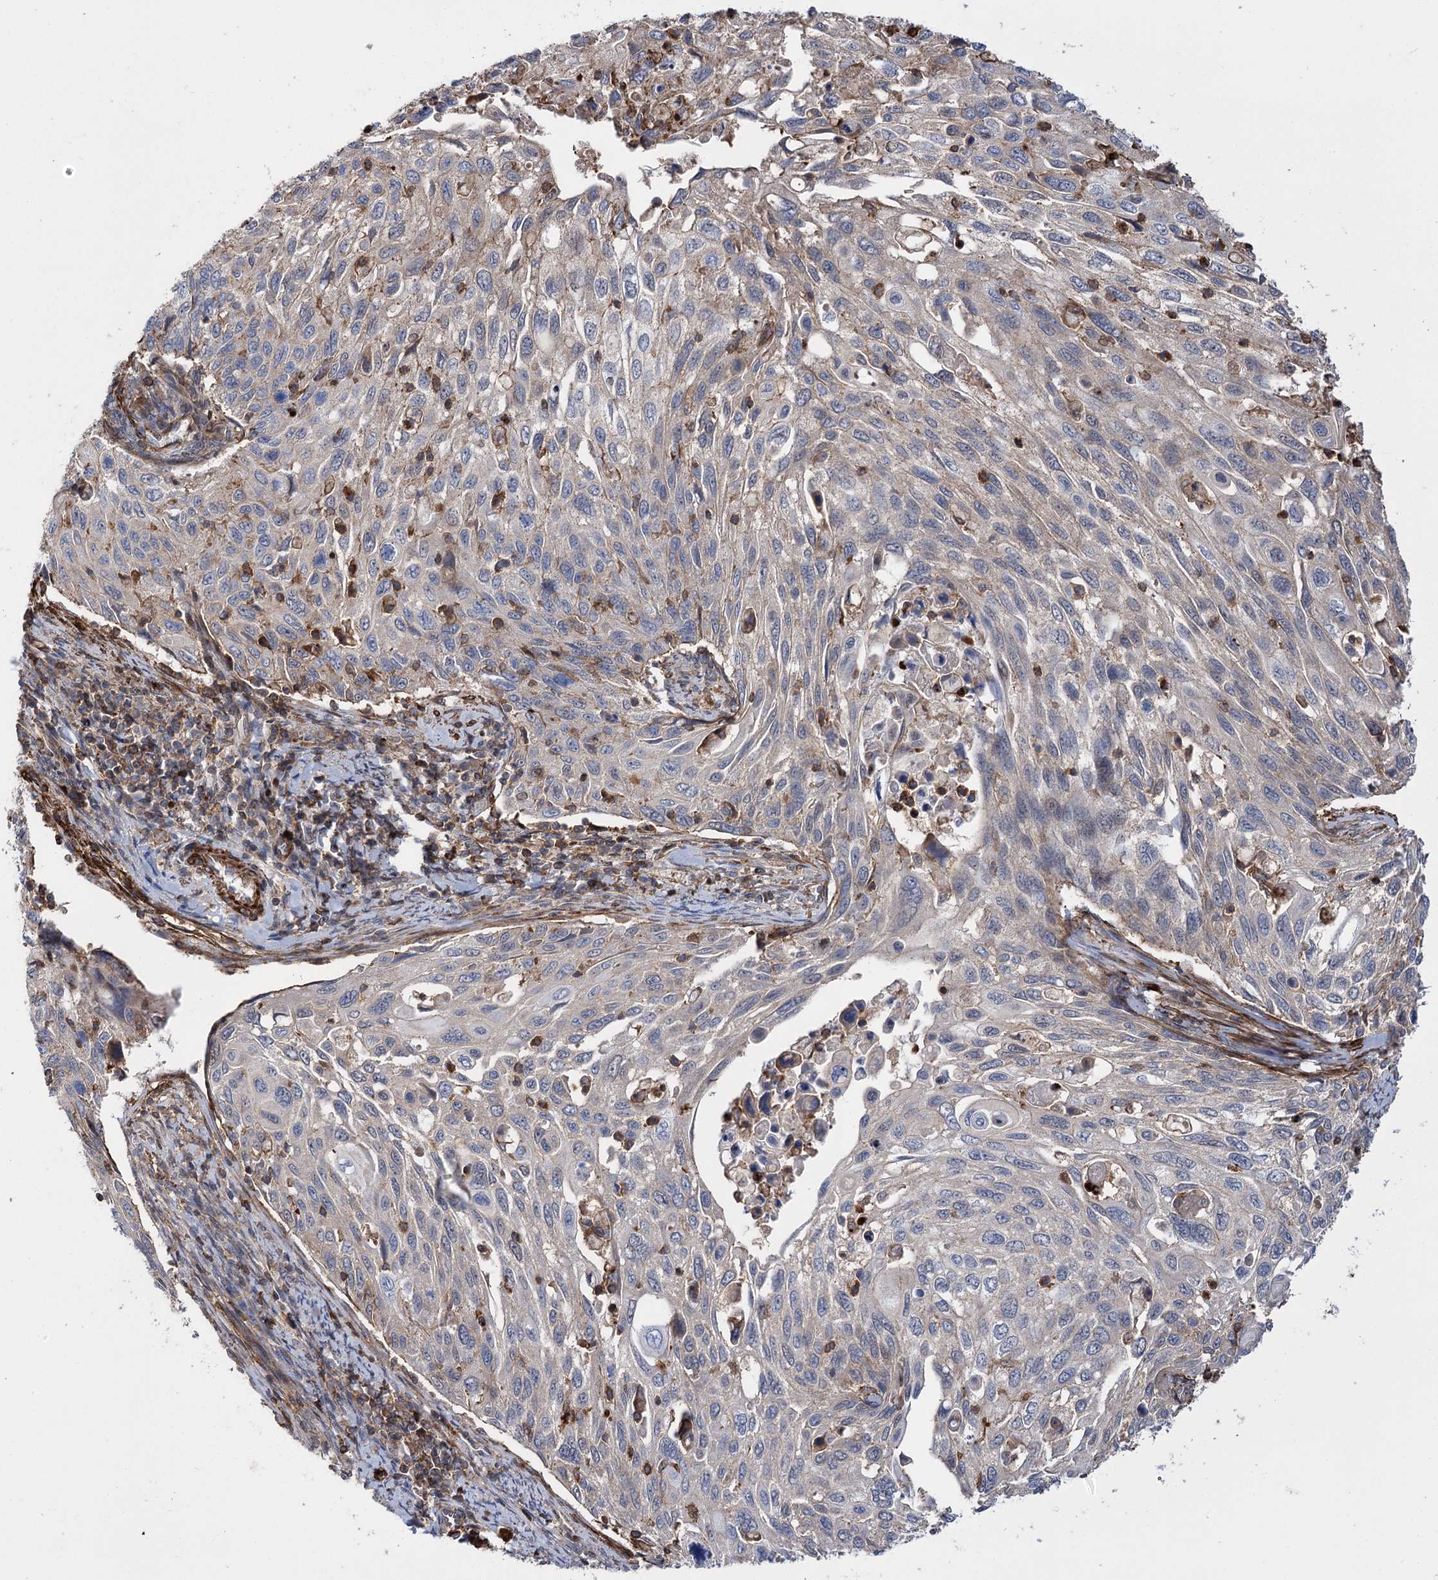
{"staining": {"intensity": "negative", "quantity": "none", "location": "none"}, "tissue": "cervical cancer", "cell_type": "Tumor cells", "image_type": "cancer", "snomed": [{"axis": "morphology", "description": "Squamous cell carcinoma, NOS"}, {"axis": "topography", "description": "Cervix"}], "caption": "Cervical cancer was stained to show a protein in brown. There is no significant expression in tumor cells.", "gene": "DPP3", "patient": {"sex": "female", "age": 70}}